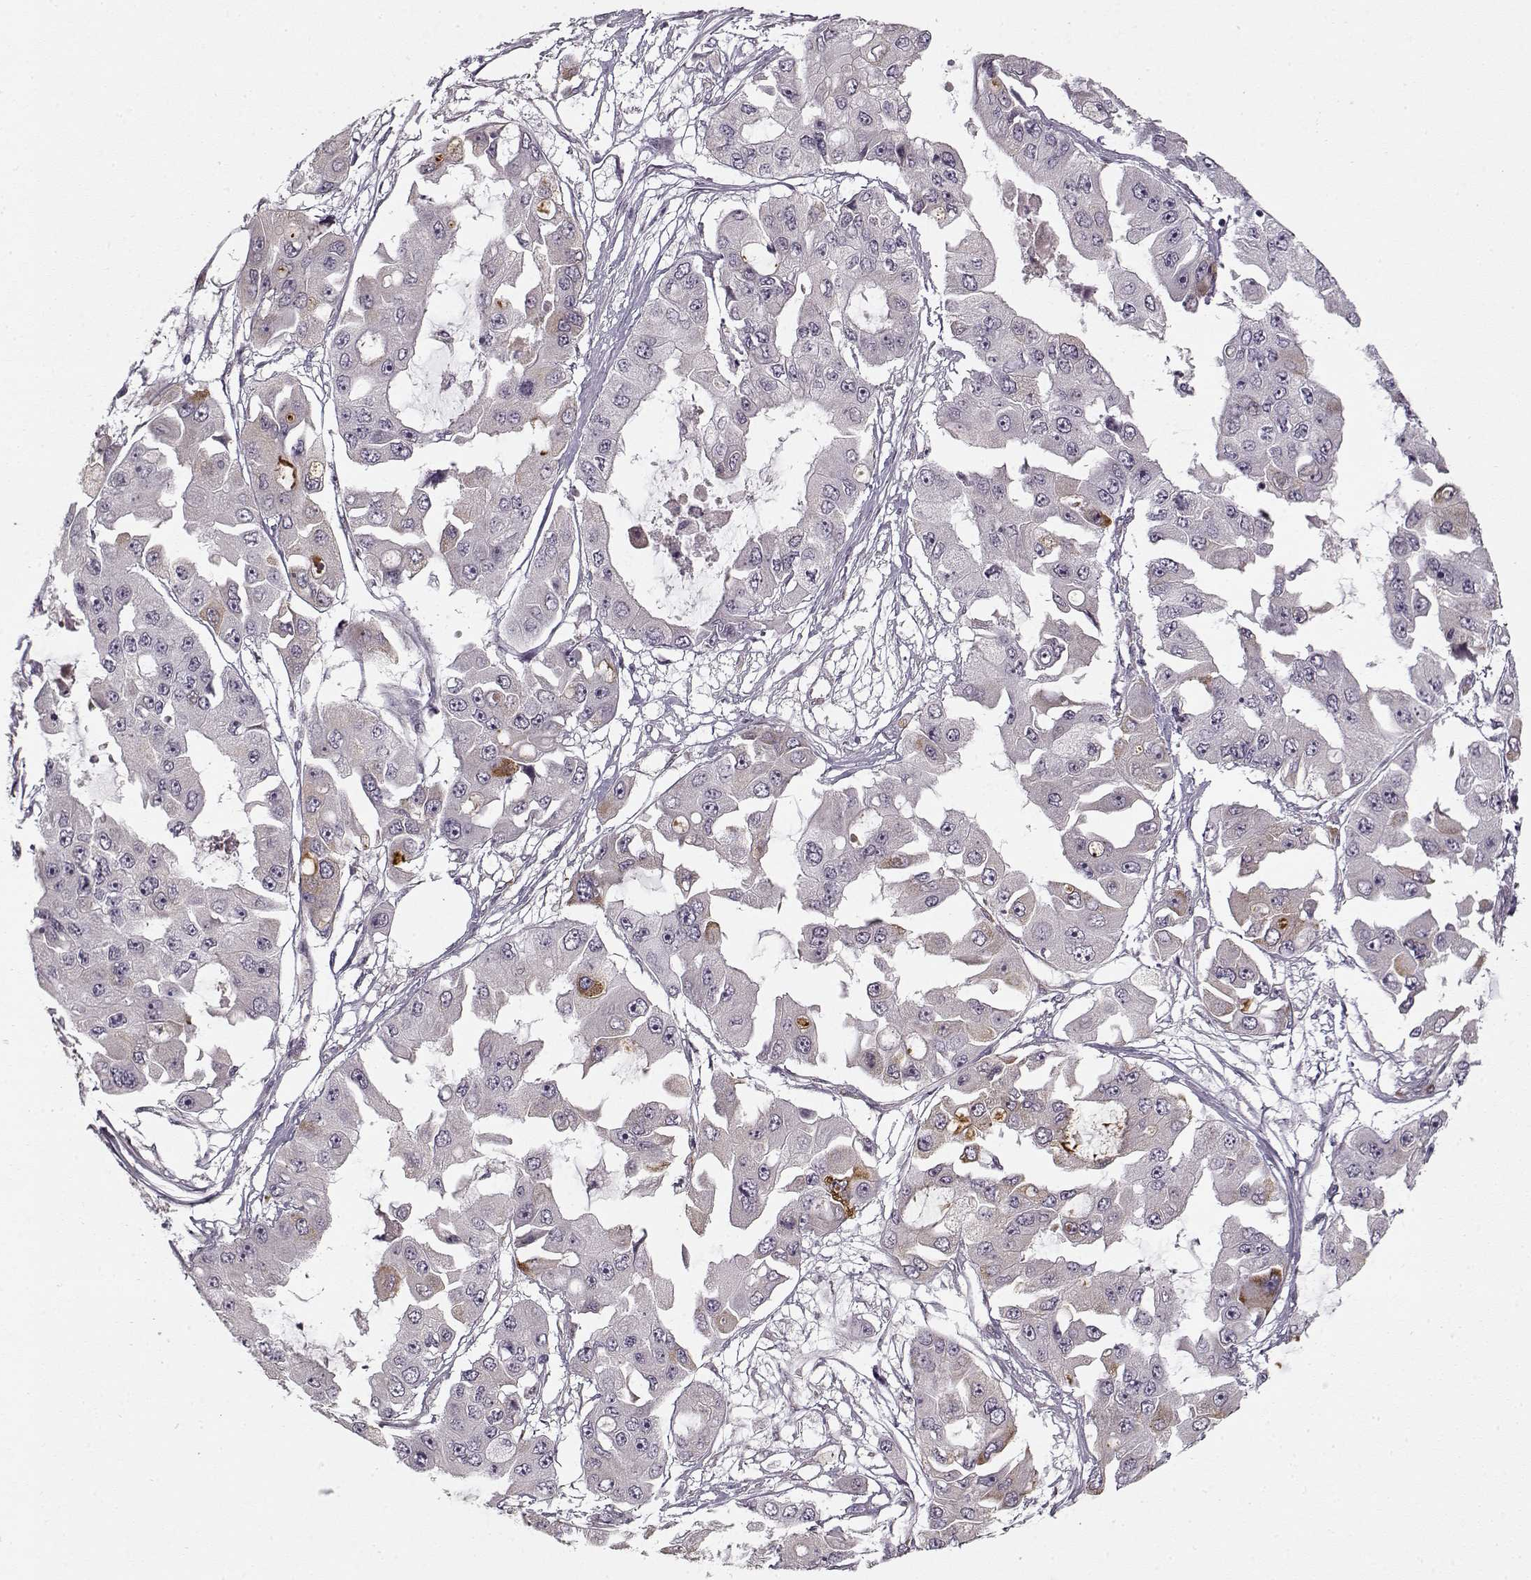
{"staining": {"intensity": "negative", "quantity": "none", "location": "none"}, "tissue": "ovarian cancer", "cell_type": "Tumor cells", "image_type": "cancer", "snomed": [{"axis": "morphology", "description": "Cystadenocarcinoma, serous, NOS"}, {"axis": "topography", "description": "Ovary"}], "caption": "This is an immunohistochemistry (IHC) micrograph of ovarian serous cystadenocarcinoma. There is no positivity in tumor cells.", "gene": "LAMB2", "patient": {"sex": "female", "age": 56}}